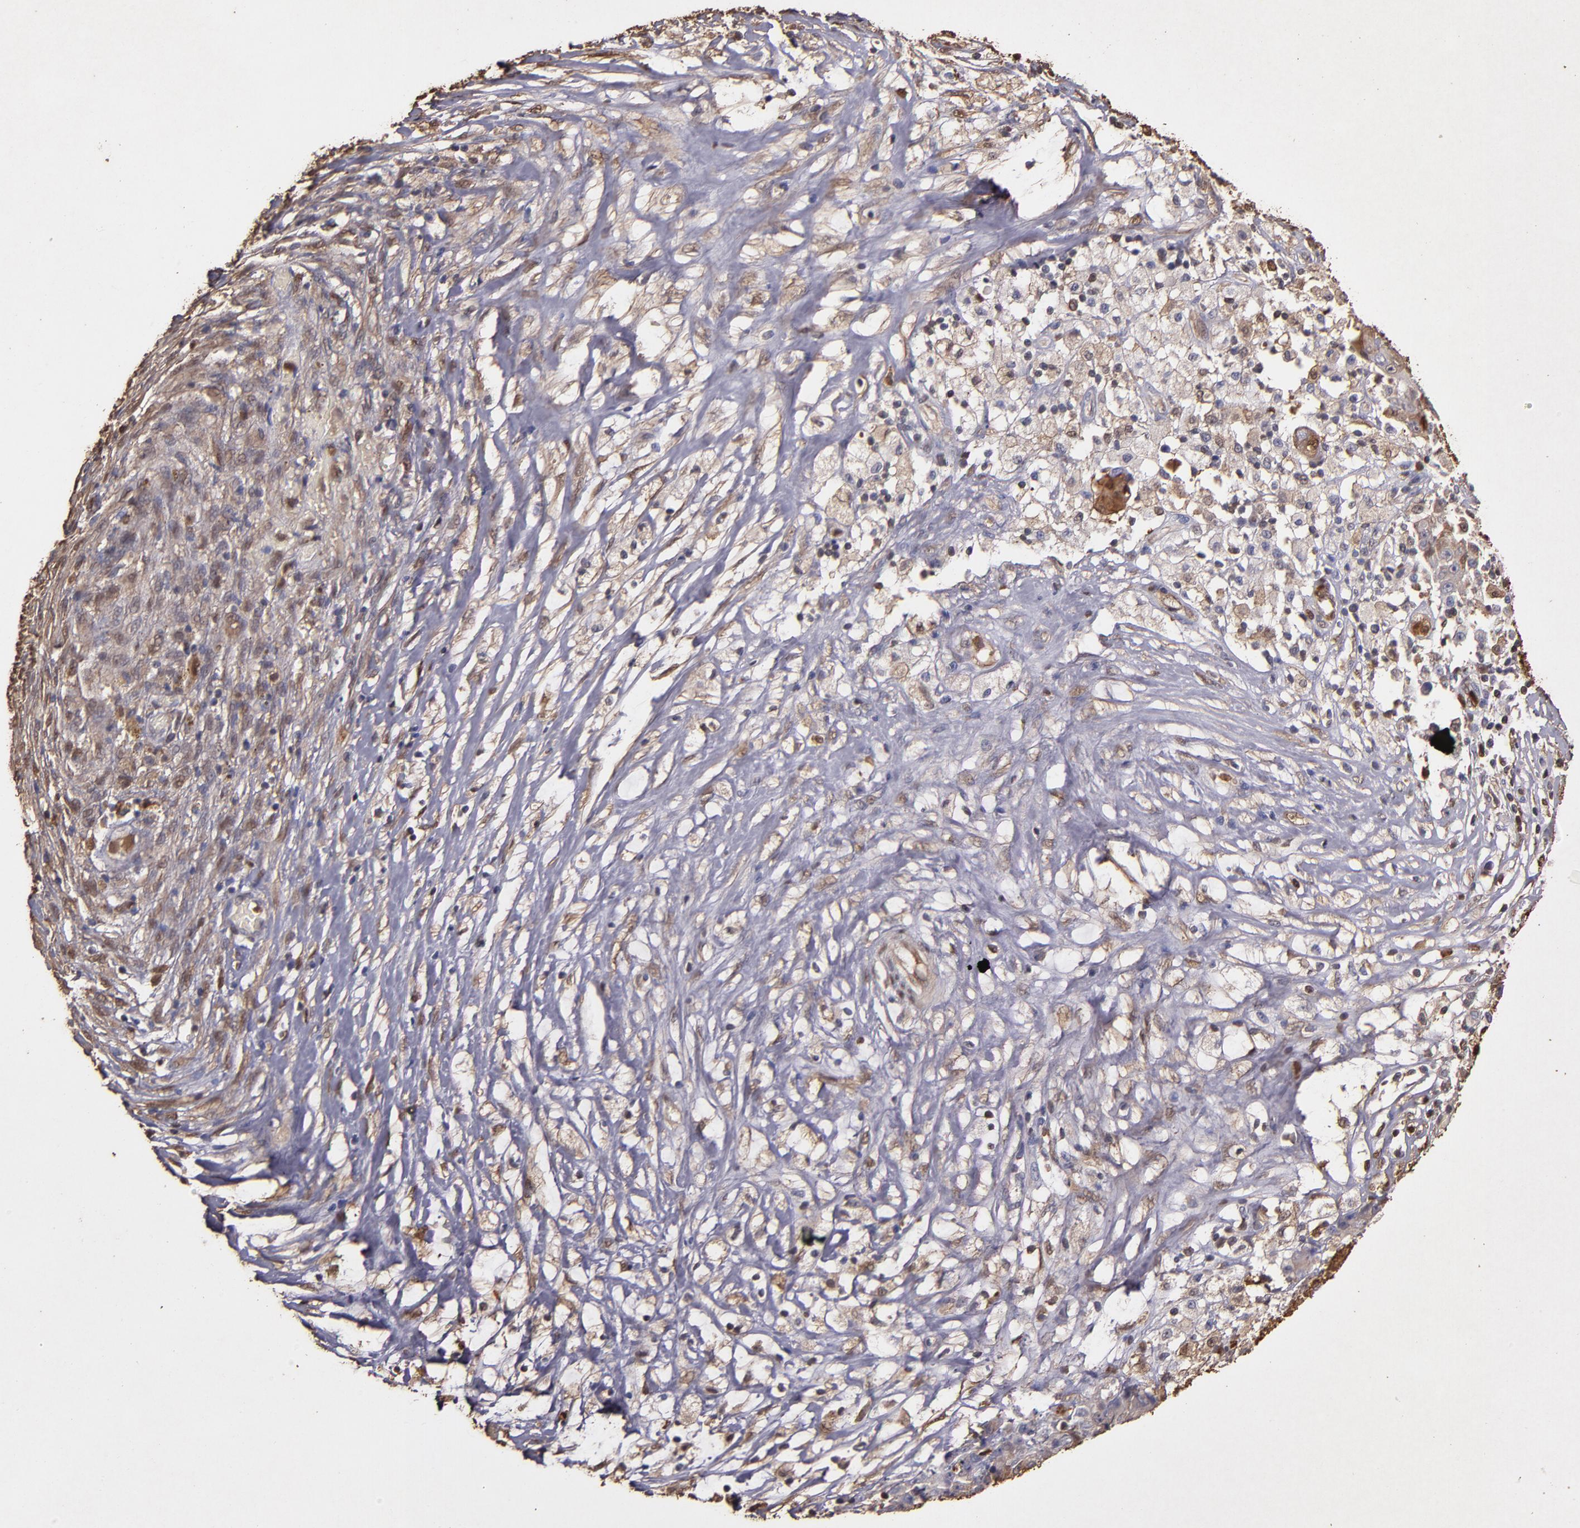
{"staining": {"intensity": "moderate", "quantity": "25%-75%", "location": "cytoplasmic/membranous"}, "tissue": "ovarian cancer", "cell_type": "Tumor cells", "image_type": "cancer", "snomed": [{"axis": "morphology", "description": "Carcinoma, endometroid"}, {"axis": "topography", "description": "Ovary"}], "caption": "DAB immunohistochemical staining of human ovarian endometroid carcinoma demonstrates moderate cytoplasmic/membranous protein expression in approximately 25%-75% of tumor cells. The staining is performed using DAB brown chromogen to label protein expression. The nuclei are counter-stained blue using hematoxylin.", "gene": "S100A6", "patient": {"sex": "female", "age": 42}}